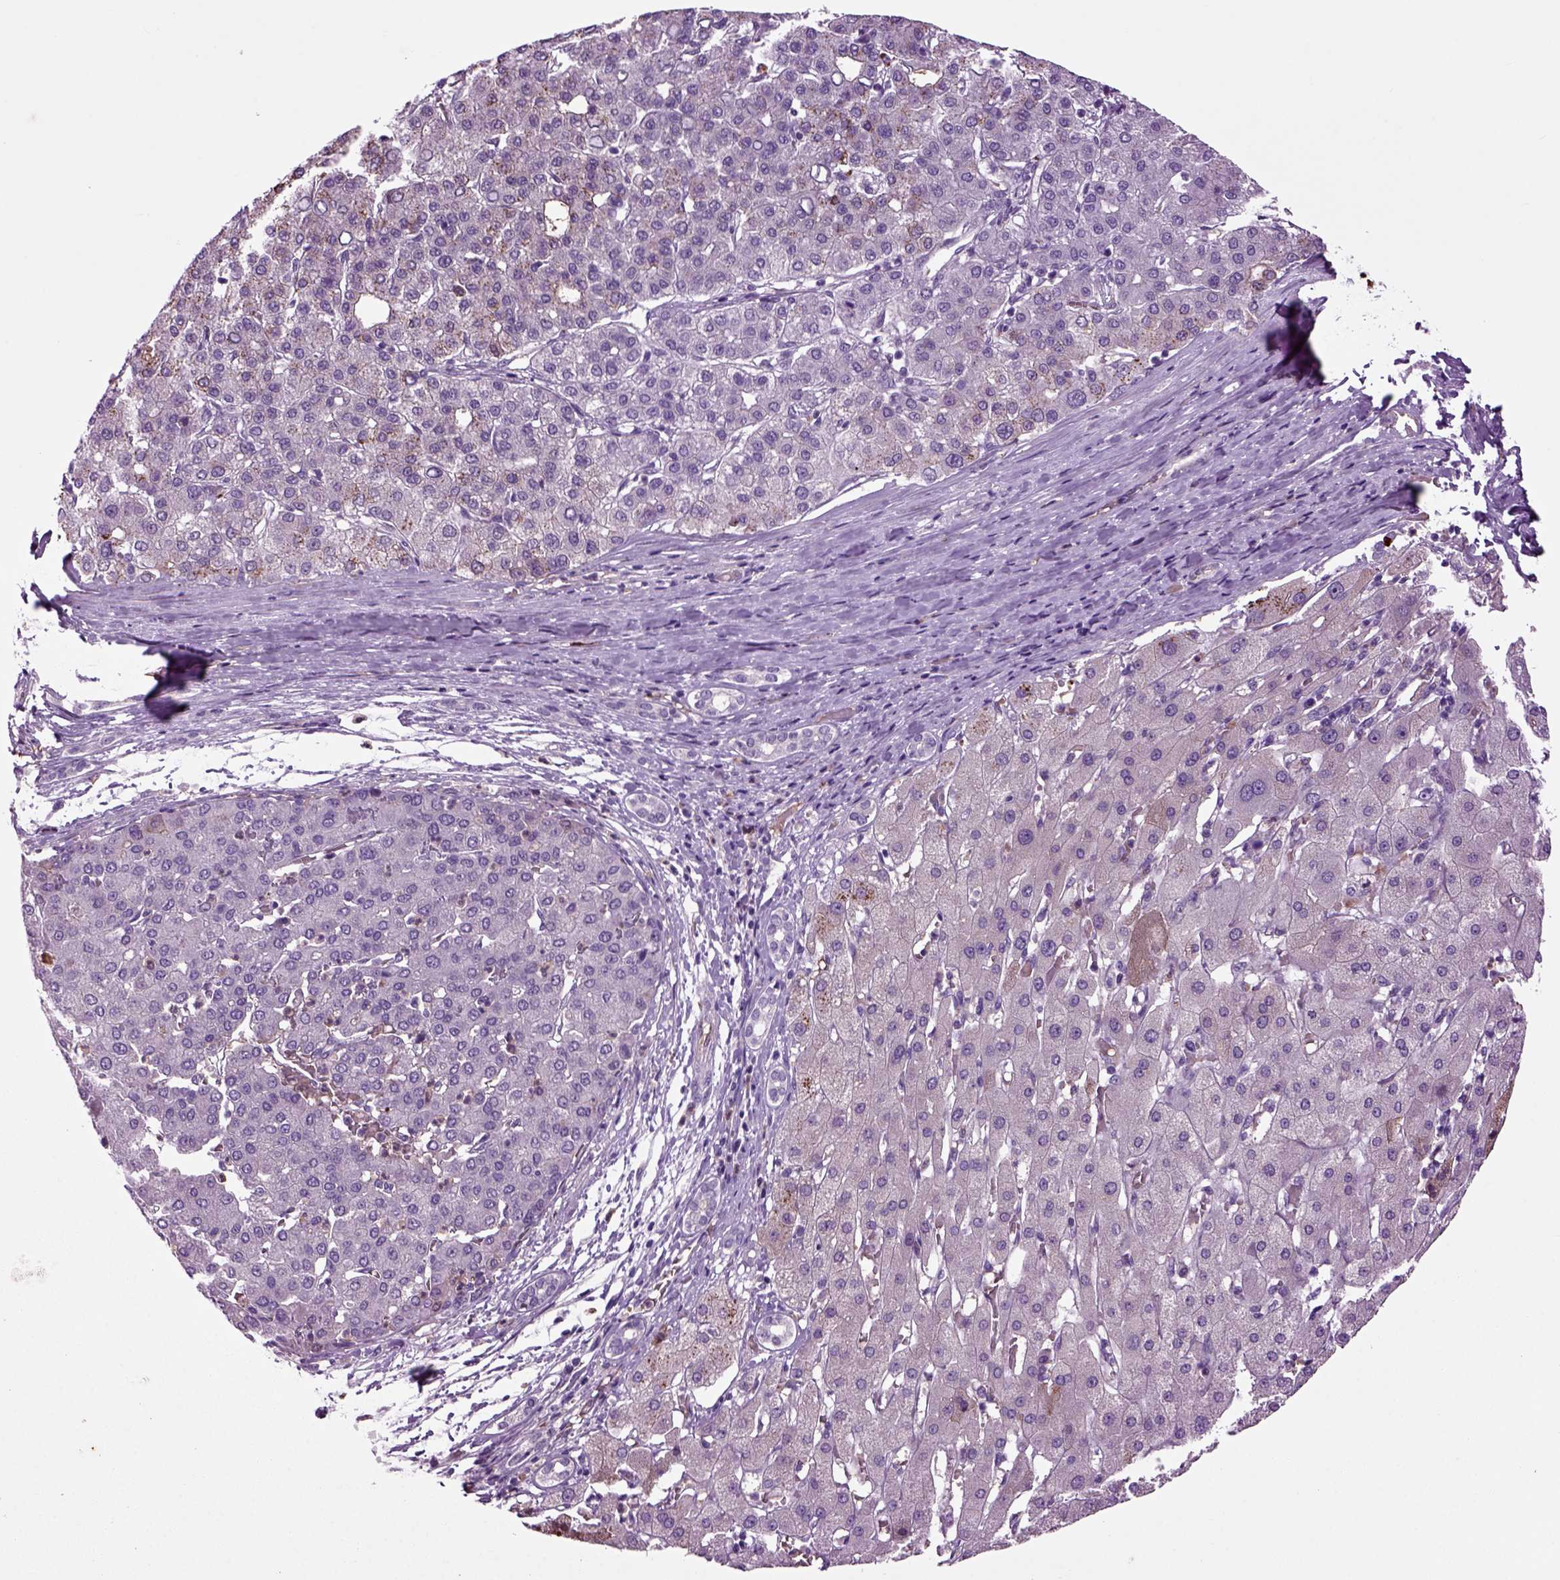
{"staining": {"intensity": "negative", "quantity": "none", "location": "none"}, "tissue": "liver cancer", "cell_type": "Tumor cells", "image_type": "cancer", "snomed": [{"axis": "morphology", "description": "Carcinoma, Hepatocellular, NOS"}, {"axis": "topography", "description": "Liver"}], "caption": "Tumor cells are negative for protein expression in human liver cancer (hepatocellular carcinoma).", "gene": "SPON1", "patient": {"sex": "male", "age": 65}}